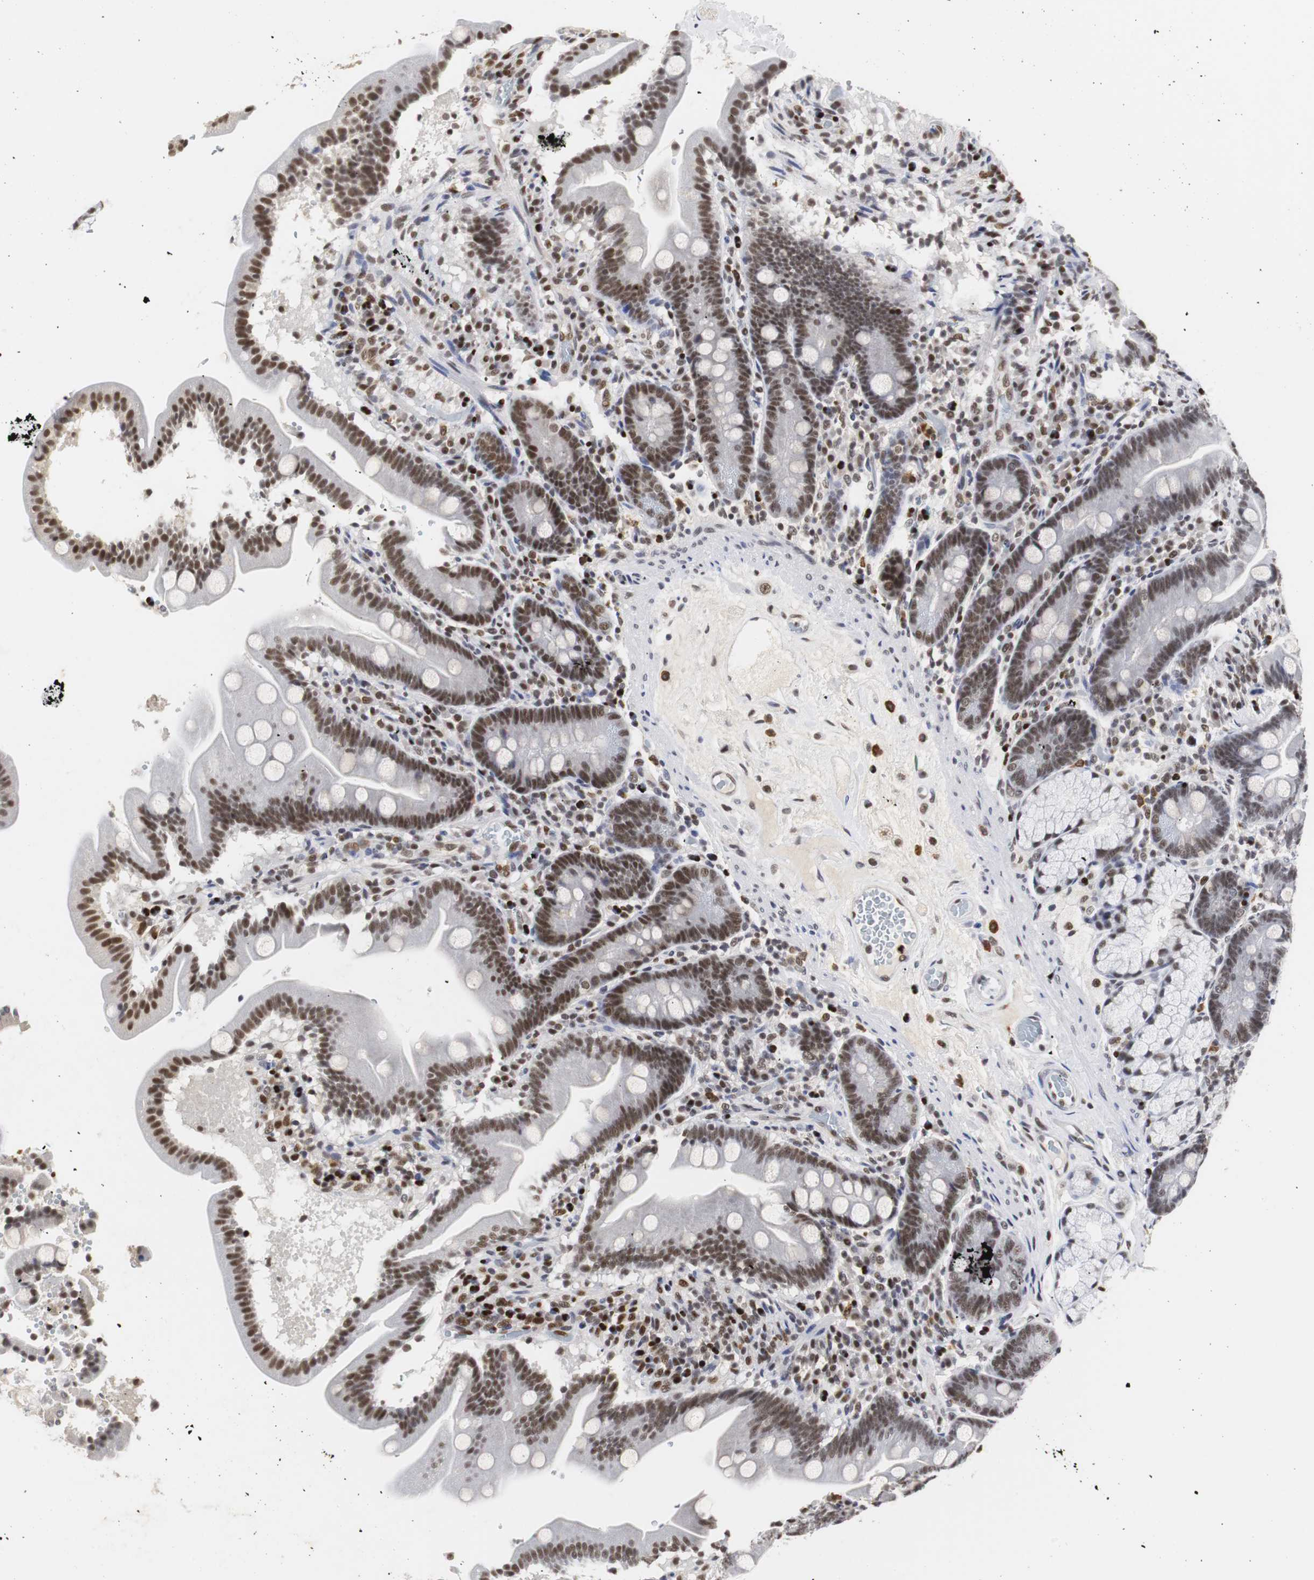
{"staining": {"intensity": "strong", "quantity": ">75%", "location": "nuclear"}, "tissue": "duodenum", "cell_type": "Glandular cells", "image_type": "normal", "snomed": [{"axis": "morphology", "description": "Normal tissue, NOS"}, {"axis": "topography", "description": "Duodenum"}], "caption": "Immunohistochemical staining of benign duodenum displays high levels of strong nuclear expression in about >75% of glandular cells. (Brightfield microscopy of DAB IHC at high magnification).", "gene": "ZFC3H1", "patient": {"sex": "male", "age": 54}}